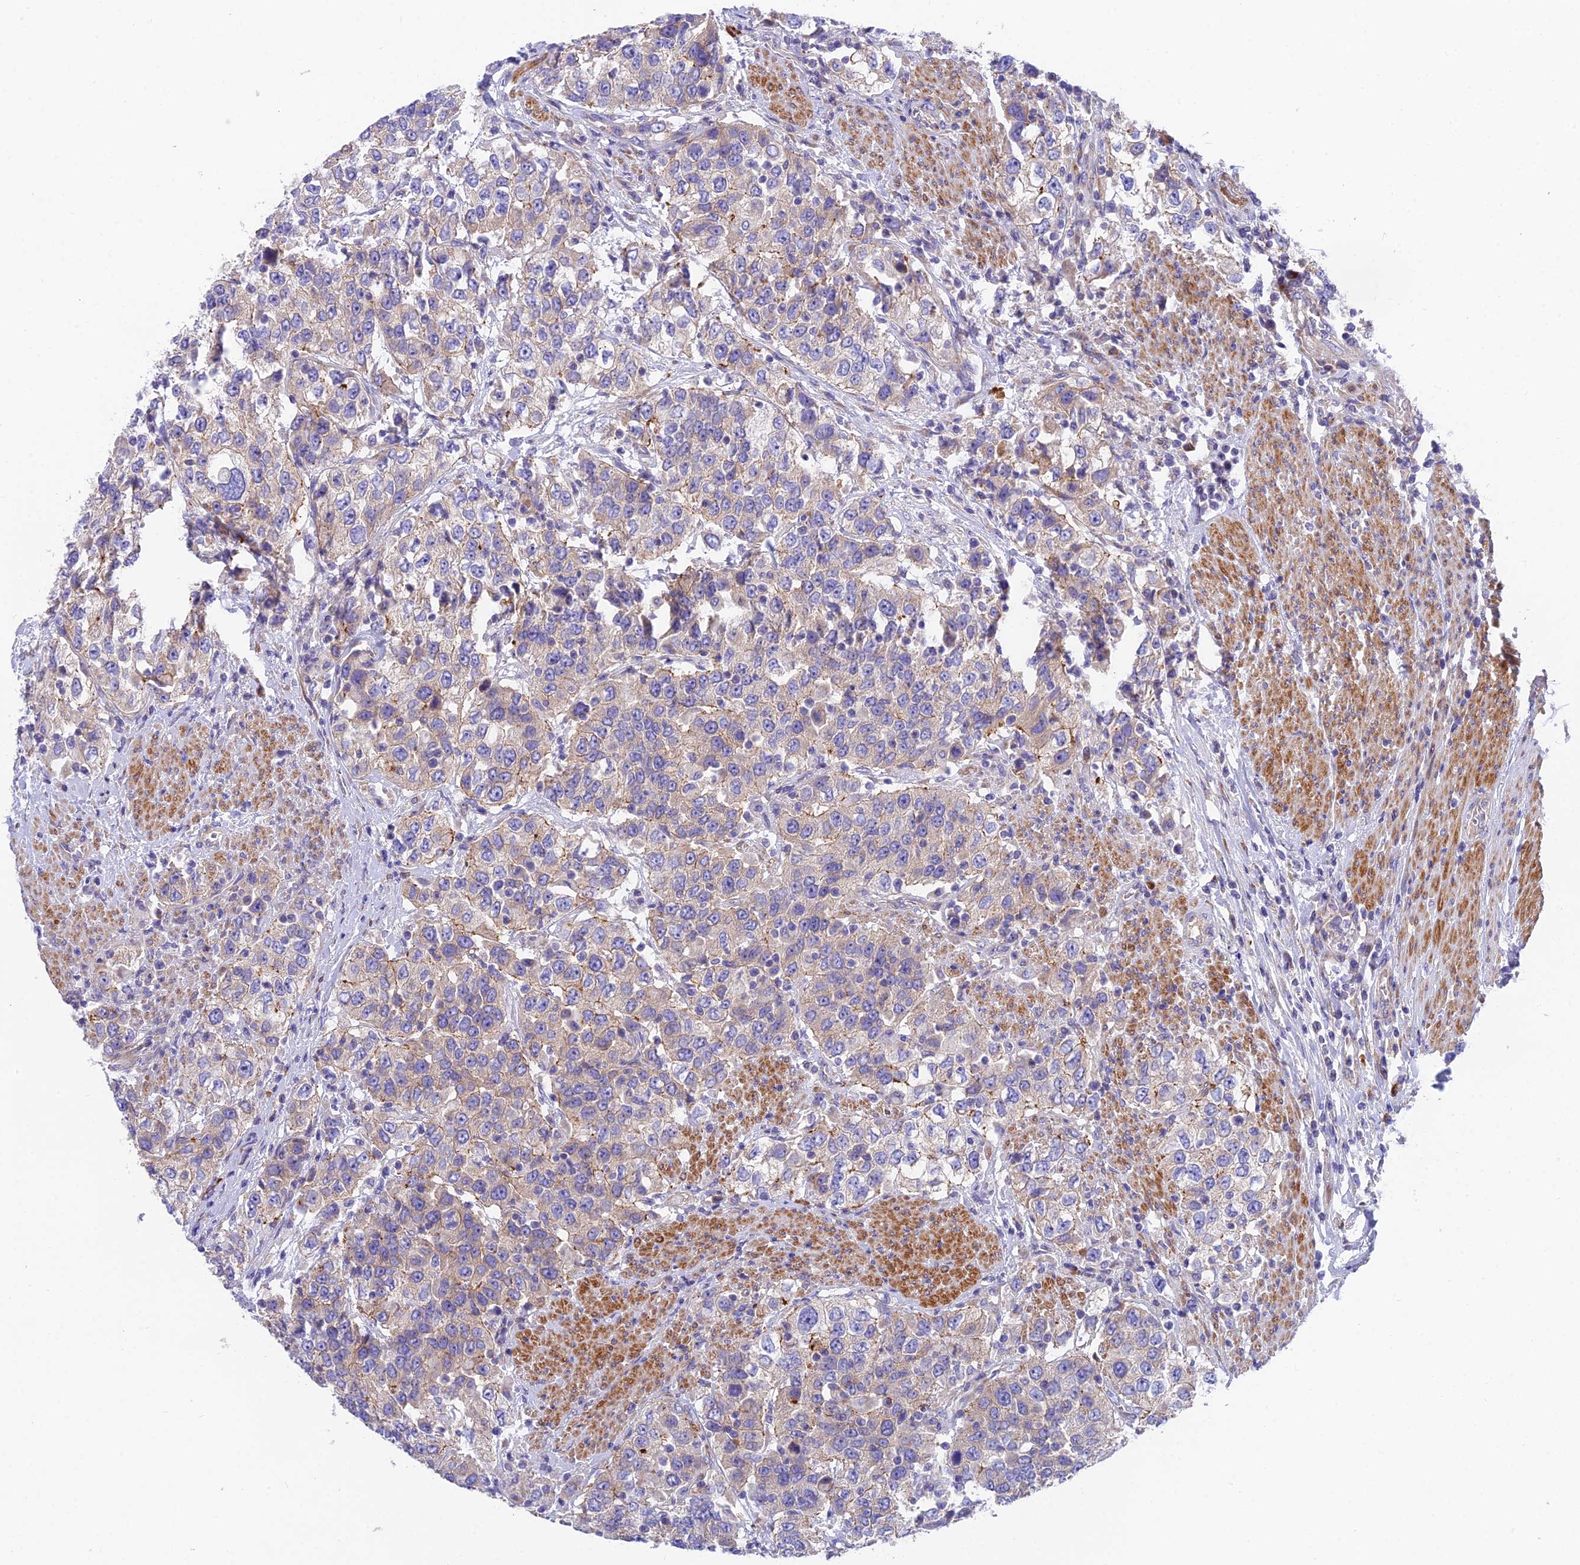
{"staining": {"intensity": "moderate", "quantity": "<25%", "location": "cytoplasmic/membranous"}, "tissue": "urothelial cancer", "cell_type": "Tumor cells", "image_type": "cancer", "snomed": [{"axis": "morphology", "description": "Urothelial carcinoma, High grade"}, {"axis": "topography", "description": "Urinary bladder"}], "caption": "Human urothelial carcinoma (high-grade) stained with a protein marker shows moderate staining in tumor cells.", "gene": "MVB12A", "patient": {"sex": "female", "age": 80}}